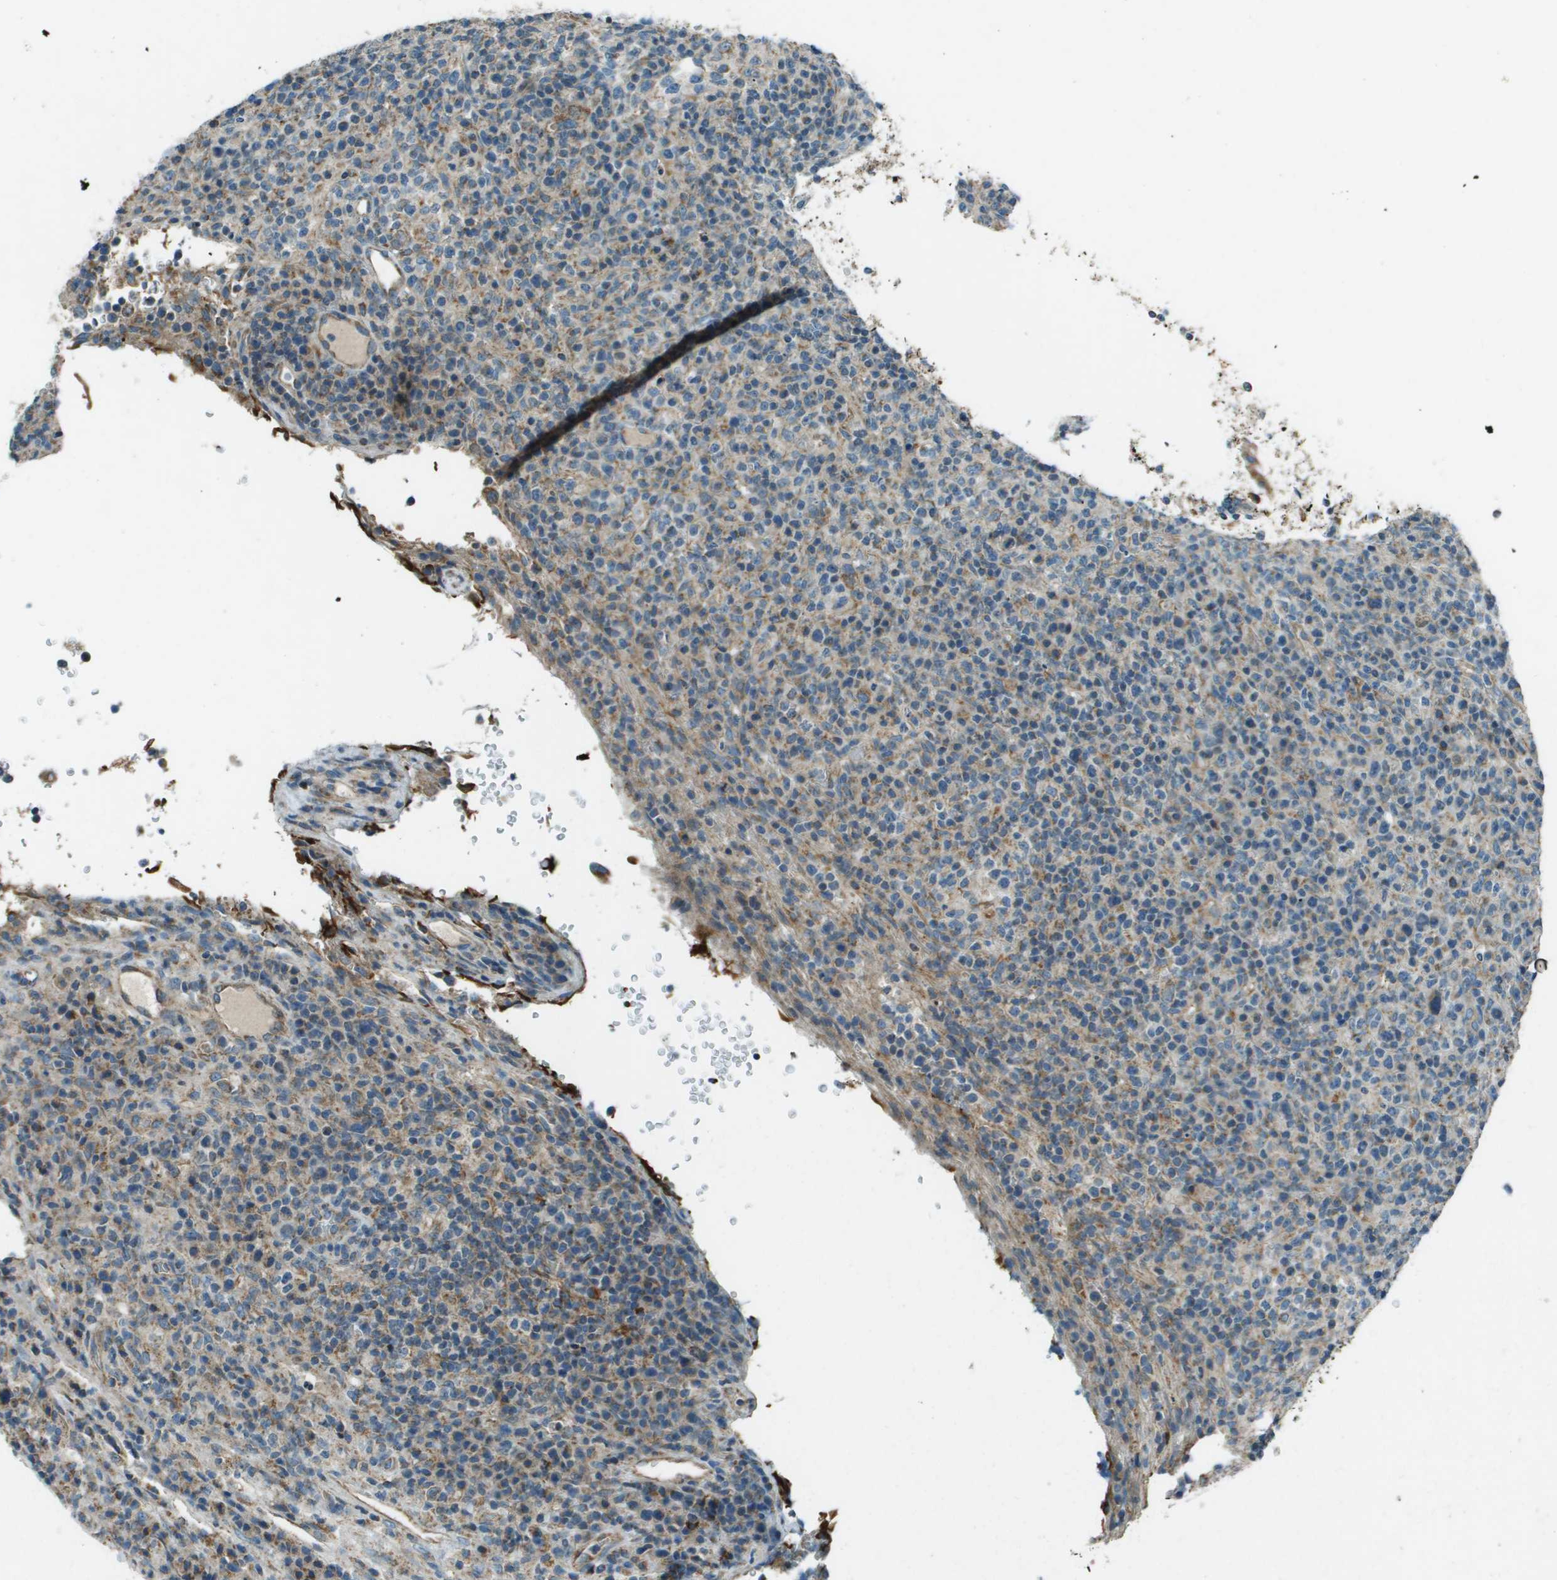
{"staining": {"intensity": "moderate", "quantity": "25%-75%", "location": "cytoplasmic/membranous"}, "tissue": "lymphoma", "cell_type": "Tumor cells", "image_type": "cancer", "snomed": [{"axis": "morphology", "description": "Malignant lymphoma, non-Hodgkin's type, High grade"}, {"axis": "topography", "description": "Lymph node"}], "caption": "IHC (DAB) staining of human lymphoma shows moderate cytoplasmic/membranous protein expression in about 25%-75% of tumor cells.", "gene": "MIGA1", "patient": {"sex": "female", "age": 76}}